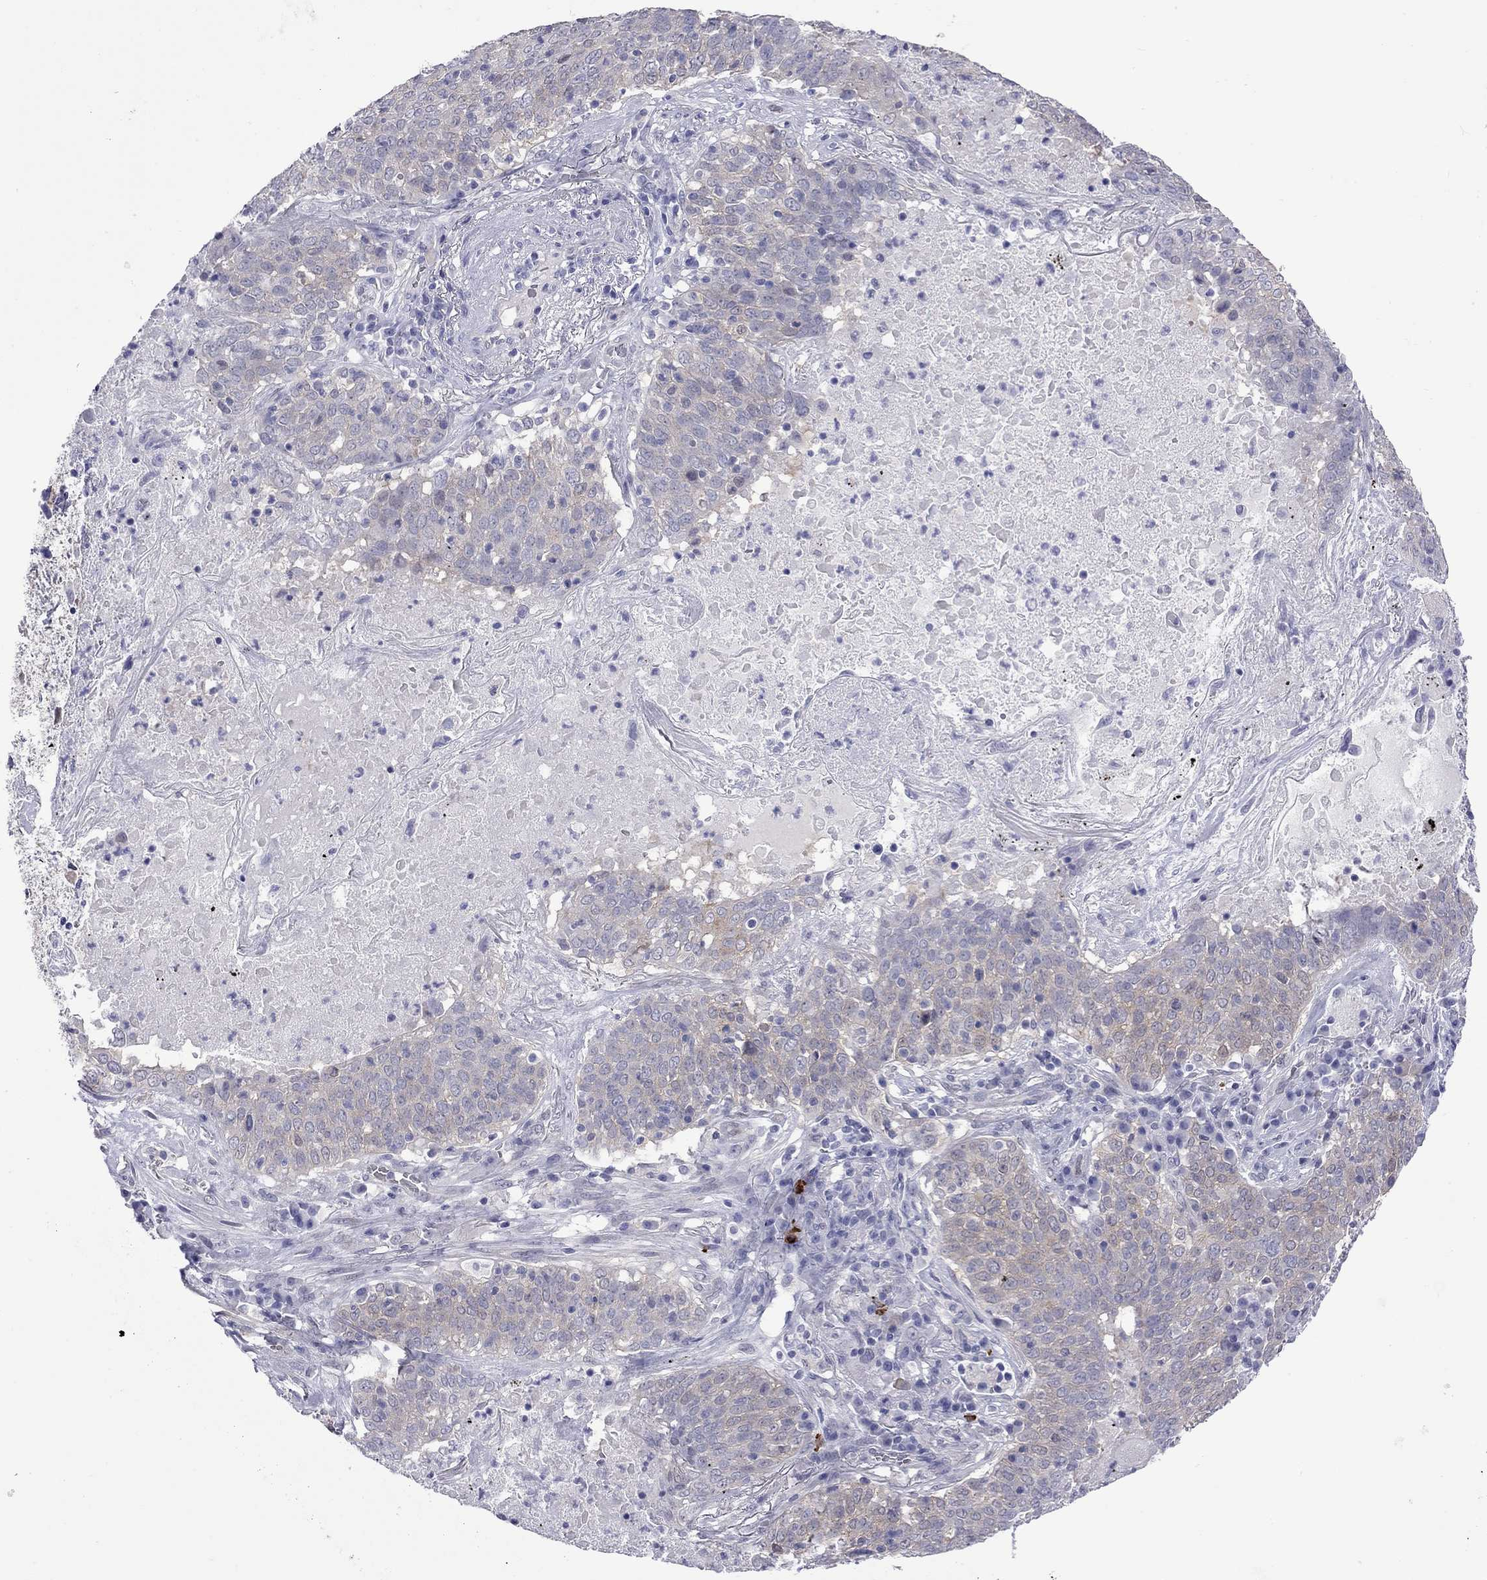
{"staining": {"intensity": "weak", "quantity": ">75%", "location": "cytoplasmic/membranous"}, "tissue": "lung cancer", "cell_type": "Tumor cells", "image_type": "cancer", "snomed": [{"axis": "morphology", "description": "Squamous cell carcinoma, NOS"}, {"axis": "topography", "description": "Lung"}], "caption": "This image exhibits lung cancer (squamous cell carcinoma) stained with immunohistochemistry to label a protein in brown. The cytoplasmic/membranous of tumor cells show weak positivity for the protein. Nuclei are counter-stained blue.", "gene": "CTNNBIP1", "patient": {"sex": "male", "age": 82}}